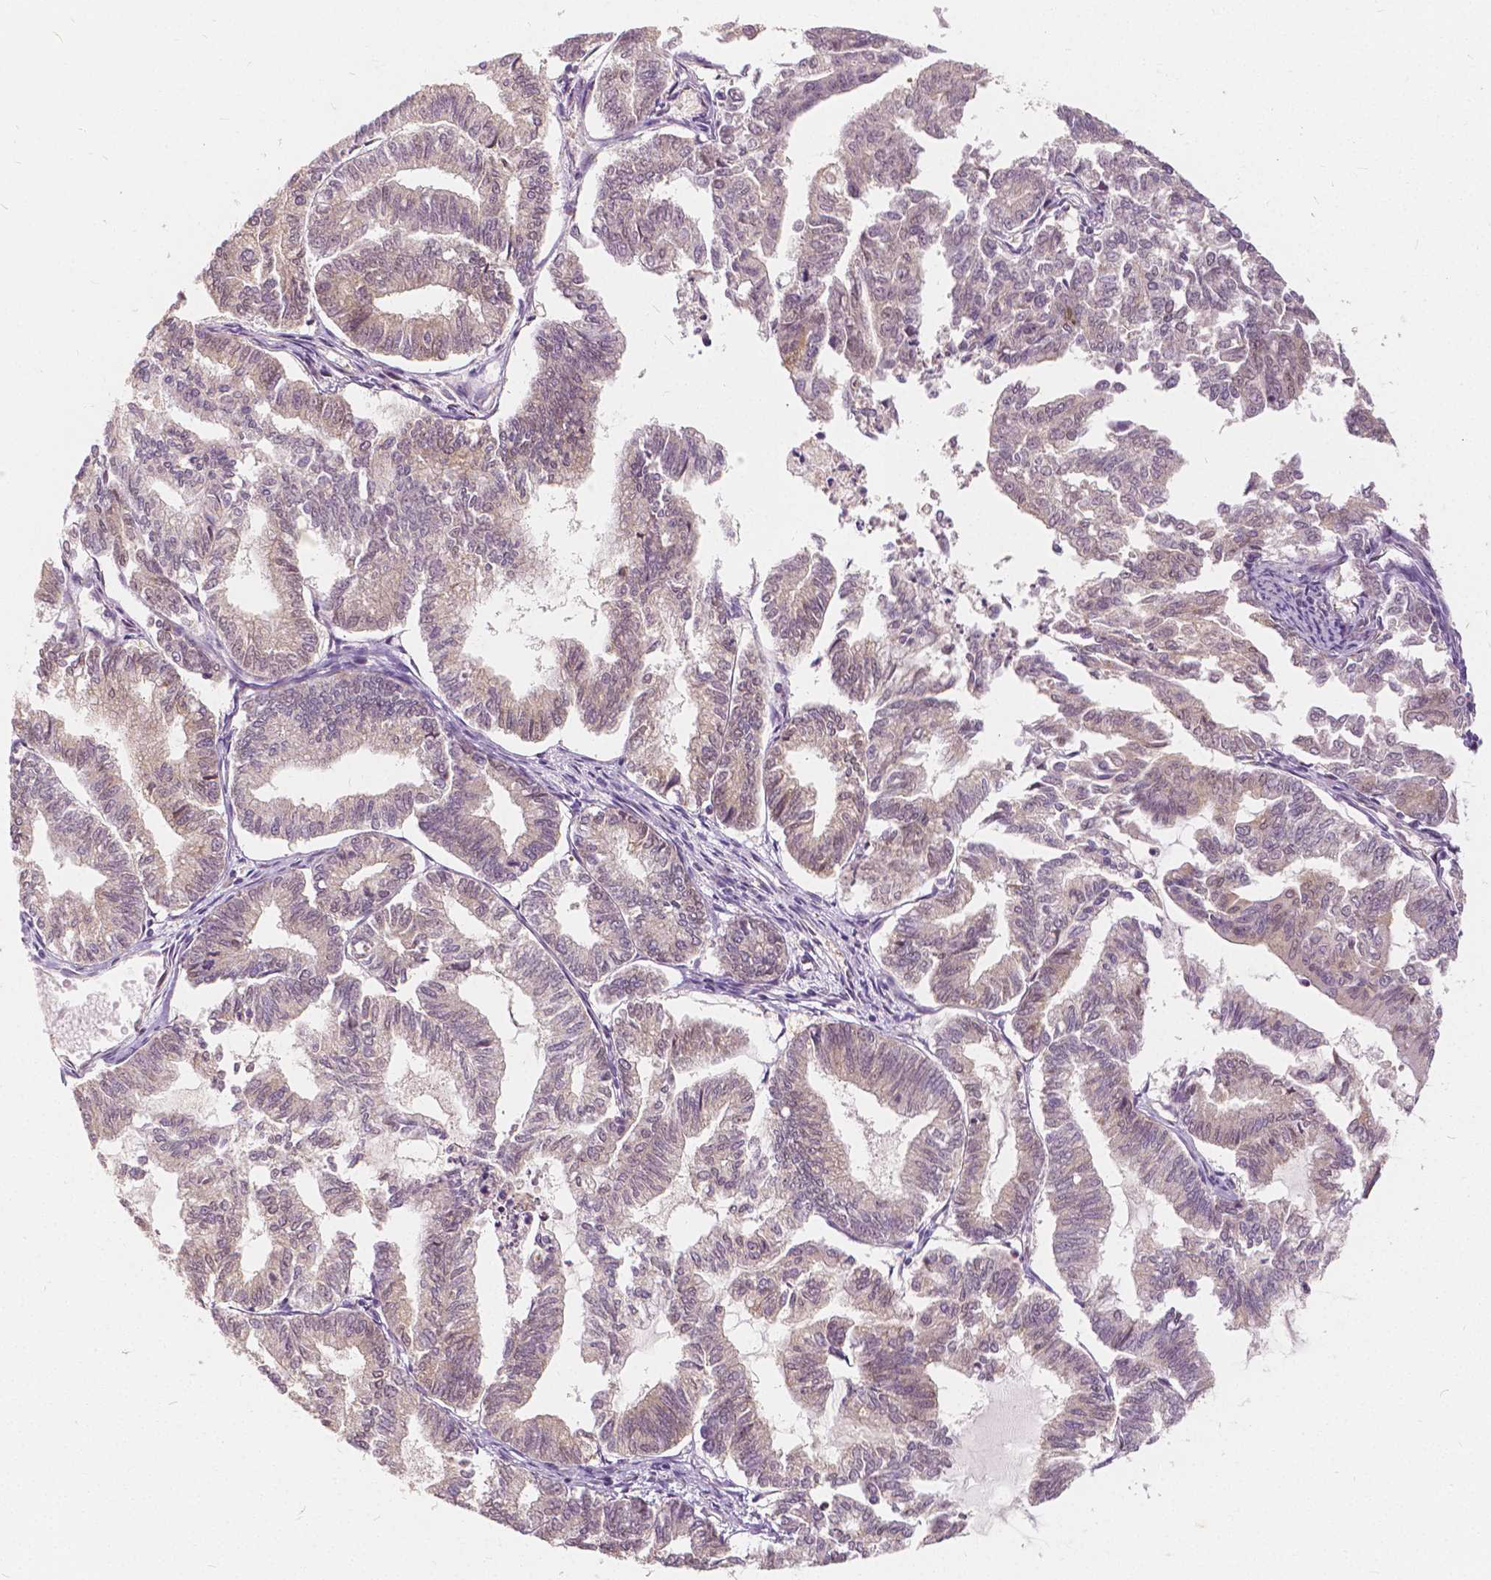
{"staining": {"intensity": "weak", "quantity": "<25%", "location": "cytoplasmic/membranous"}, "tissue": "endometrial cancer", "cell_type": "Tumor cells", "image_type": "cancer", "snomed": [{"axis": "morphology", "description": "Adenocarcinoma, NOS"}, {"axis": "topography", "description": "Endometrium"}], "caption": "Immunohistochemistry (IHC) of human endometrial cancer (adenocarcinoma) demonstrates no expression in tumor cells. (Stains: DAB (3,3'-diaminobenzidine) immunohistochemistry with hematoxylin counter stain, Microscopy: brightfield microscopy at high magnification).", "gene": "NAPRT", "patient": {"sex": "female", "age": 79}}